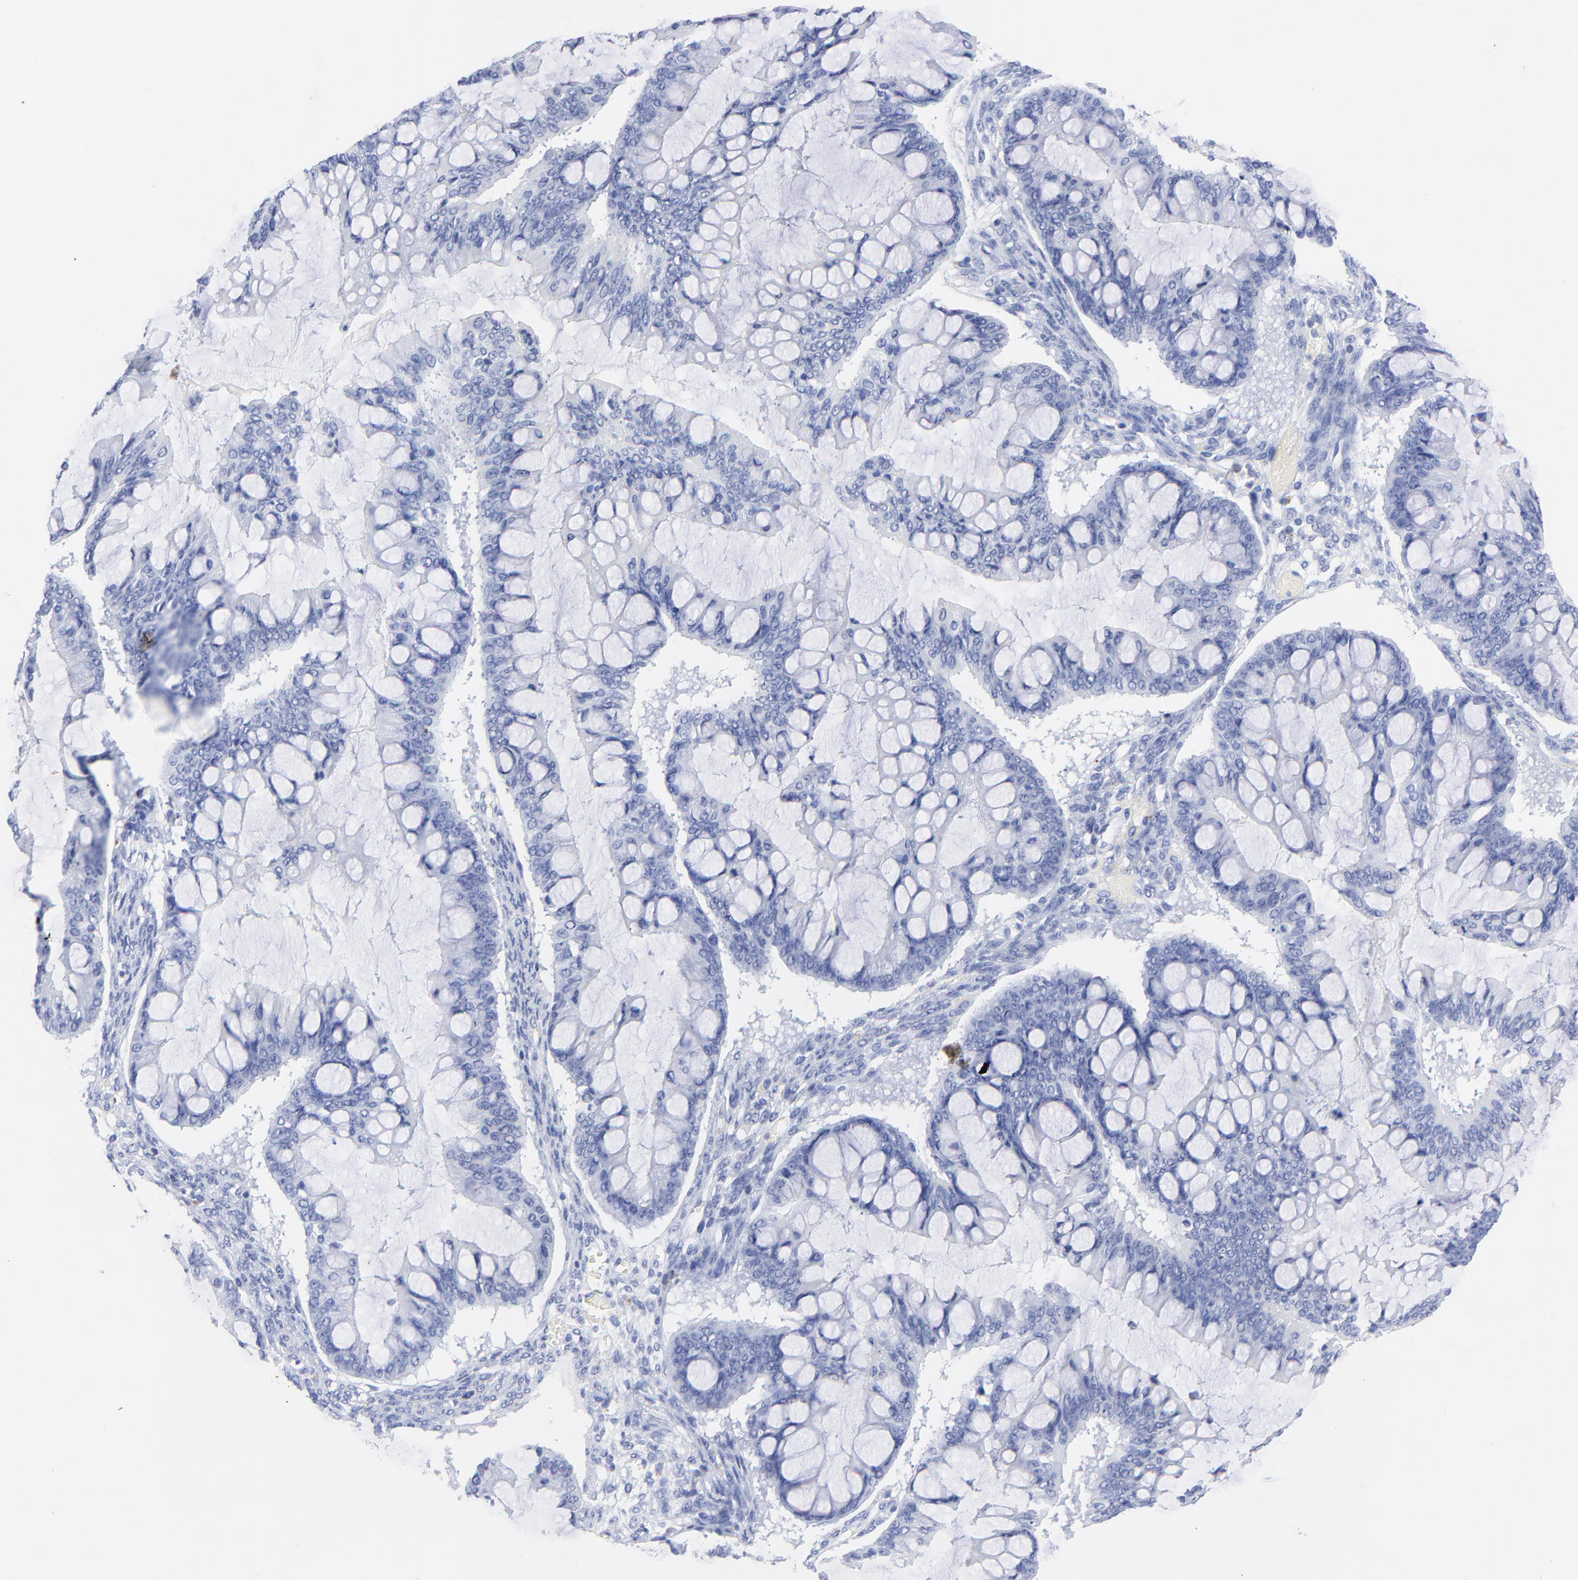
{"staining": {"intensity": "negative", "quantity": "none", "location": "none"}, "tissue": "ovarian cancer", "cell_type": "Tumor cells", "image_type": "cancer", "snomed": [{"axis": "morphology", "description": "Cystadenocarcinoma, mucinous, NOS"}, {"axis": "topography", "description": "Ovary"}], "caption": "High power microscopy micrograph of an immunohistochemistry micrograph of mucinous cystadenocarcinoma (ovarian), revealing no significant expression in tumor cells.", "gene": "CPVL", "patient": {"sex": "female", "age": 73}}